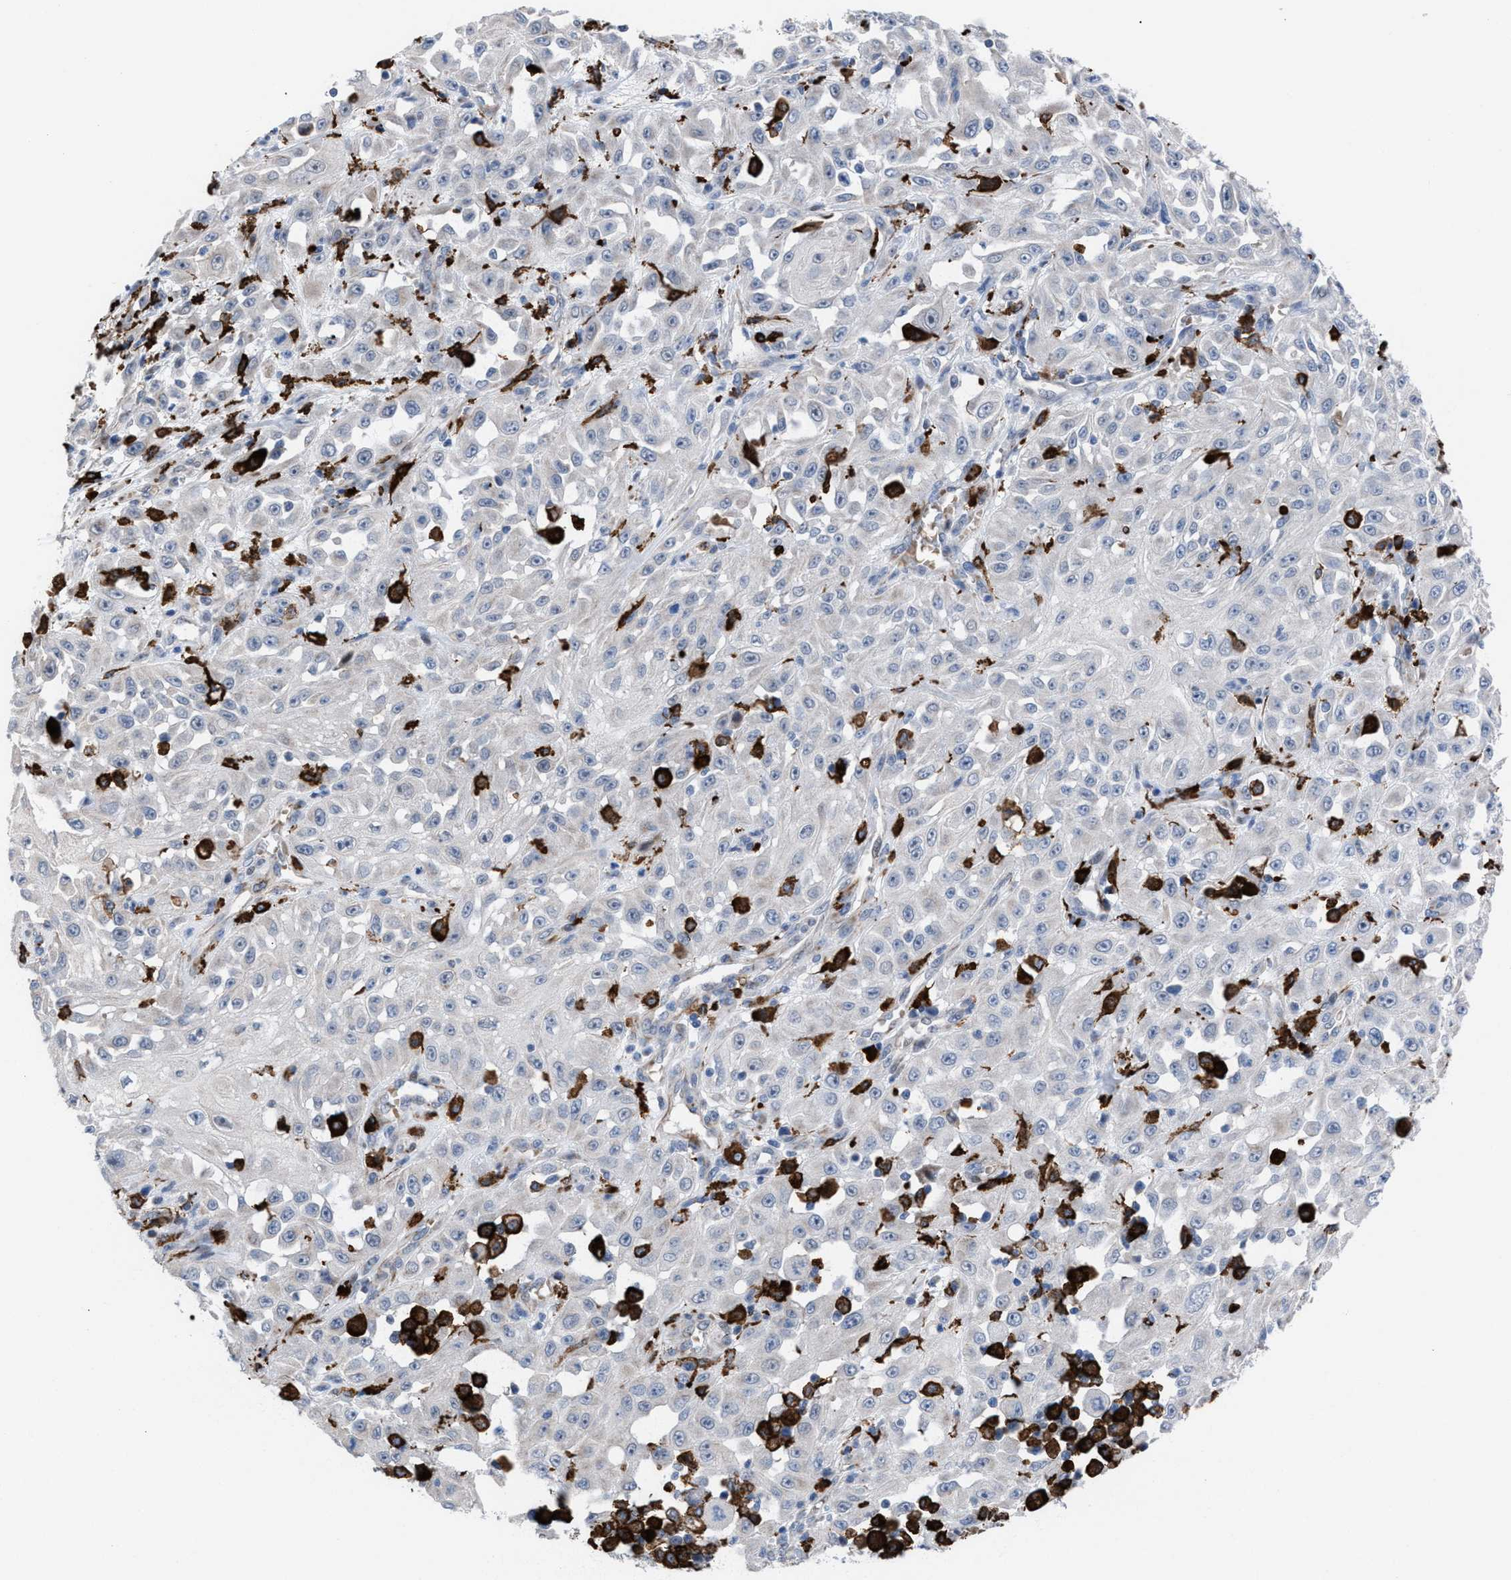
{"staining": {"intensity": "negative", "quantity": "none", "location": "none"}, "tissue": "skin cancer", "cell_type": "Tumor cells", "image_type": "cancer", "snomed": [{"axis": "morphology", "description": "Squamous cell carcinoma, NOS"}, {"axis": "morphology", "description": "Squamous cell carcinoma, metastatic, NOS"}, {"axis": "topography", "description": "Skin"}, {"axis": "topography", "description": "Lymph node"}], "caption": "High power microscopy micrograph of an immunohistochemistry (IHC) histopathology image of metastatic squamous cell carcinoma (skin), revealing no significant staining in tumor cells.", "gene": "SLC47A1", "patient": {"sex": "male", "age": 75}}